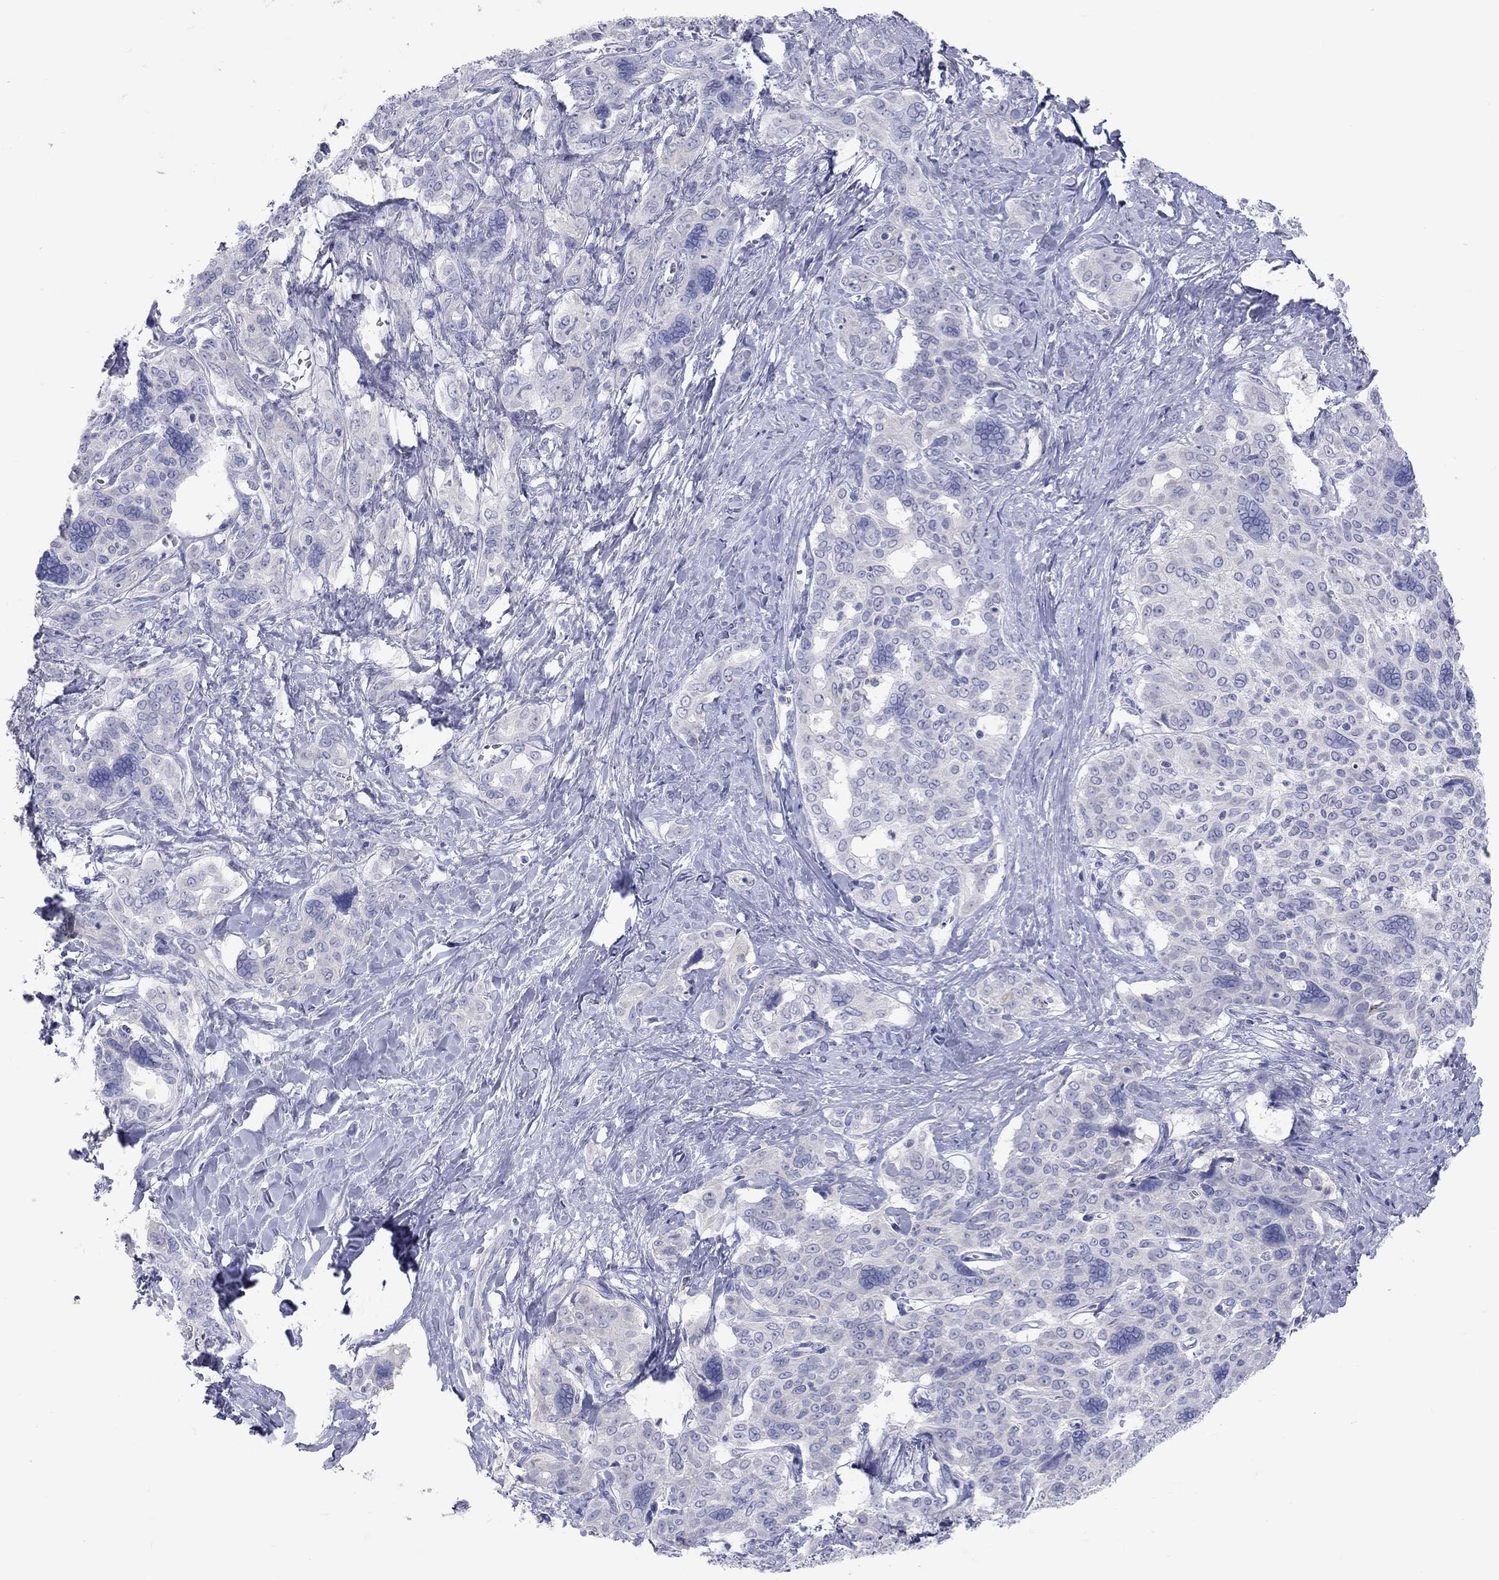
{"staining": {"intensity": "negative", "quantity": "none", "location": "none"}, "tissue": "liver cancer", "cell_type": "Tumor cells", "image_type": "cancer", "snomed": [{"axis": "morphology", "description": "Cholangiocarcinoma"}, {"axis": "topography", "description": "Liver"}], "caption": "Tumor cells show no significant protein positivity in liver cholangiocarcinoma. The staining is performed using DAB brown chromogen with nuclei counter-stained in using hematoxylin.", "gene": "ST7L", "patient": {"sex": "female", "age": 47}}